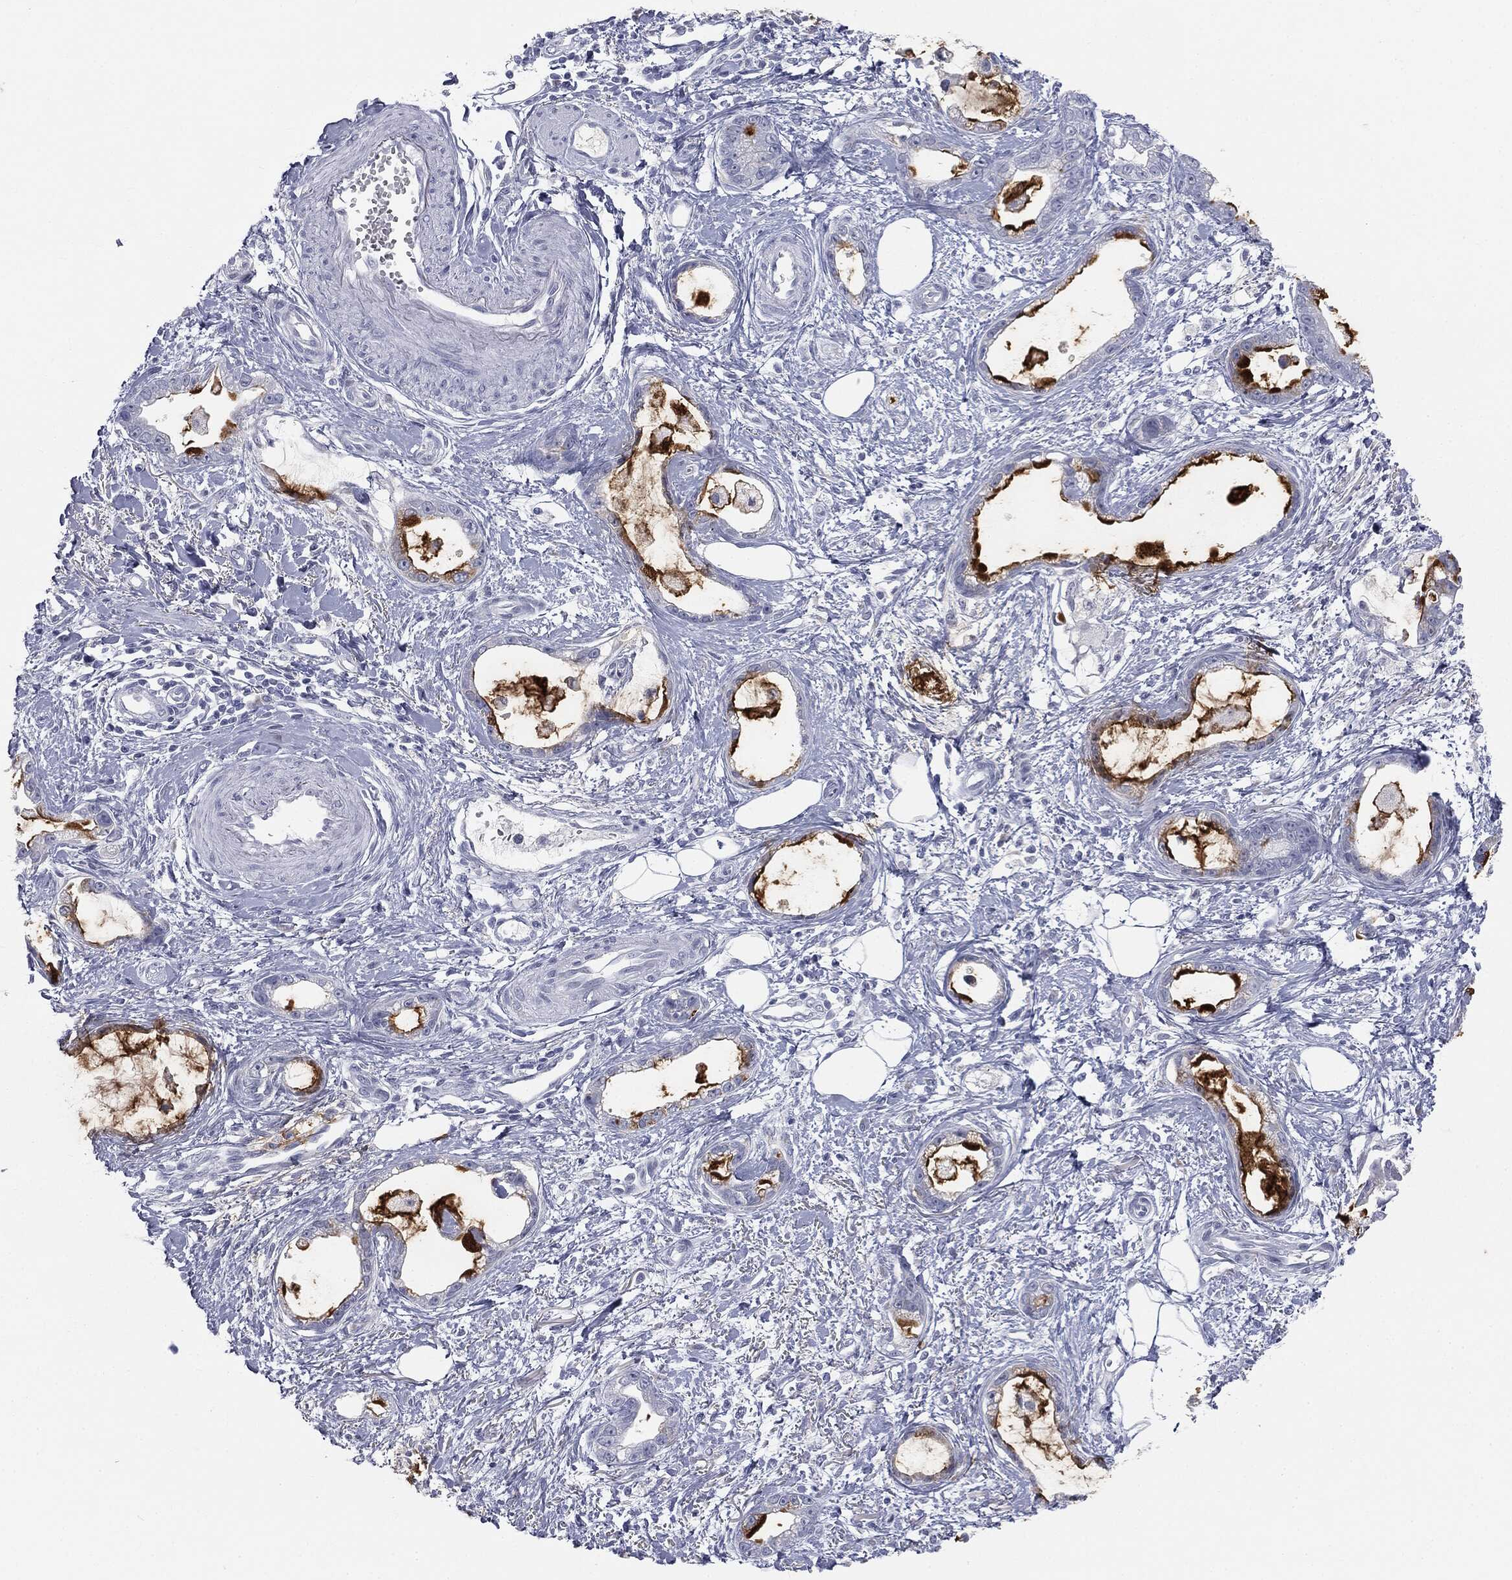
{"staining": {"intensity": "strong", "quantity": "<25%", "location": "cytoplasmic/membranous"}, "tissue": "stomach cancer", "cell_type": "Tumor cells", "image_type": "cancer", "snomed": [{"axis": "morphology", "description": "Adenocarcinoma, NOS"}, {"axis": "topography", "description": "Stomach"}], "caption": "About <25% of tumor cells in stomach cancer display strong cytoplasmic/membranous protein staining as visualized by brown immunohistochemical staining.", "gene": "MUC5AC", "patient": {"sex": "male", "age": 55}}